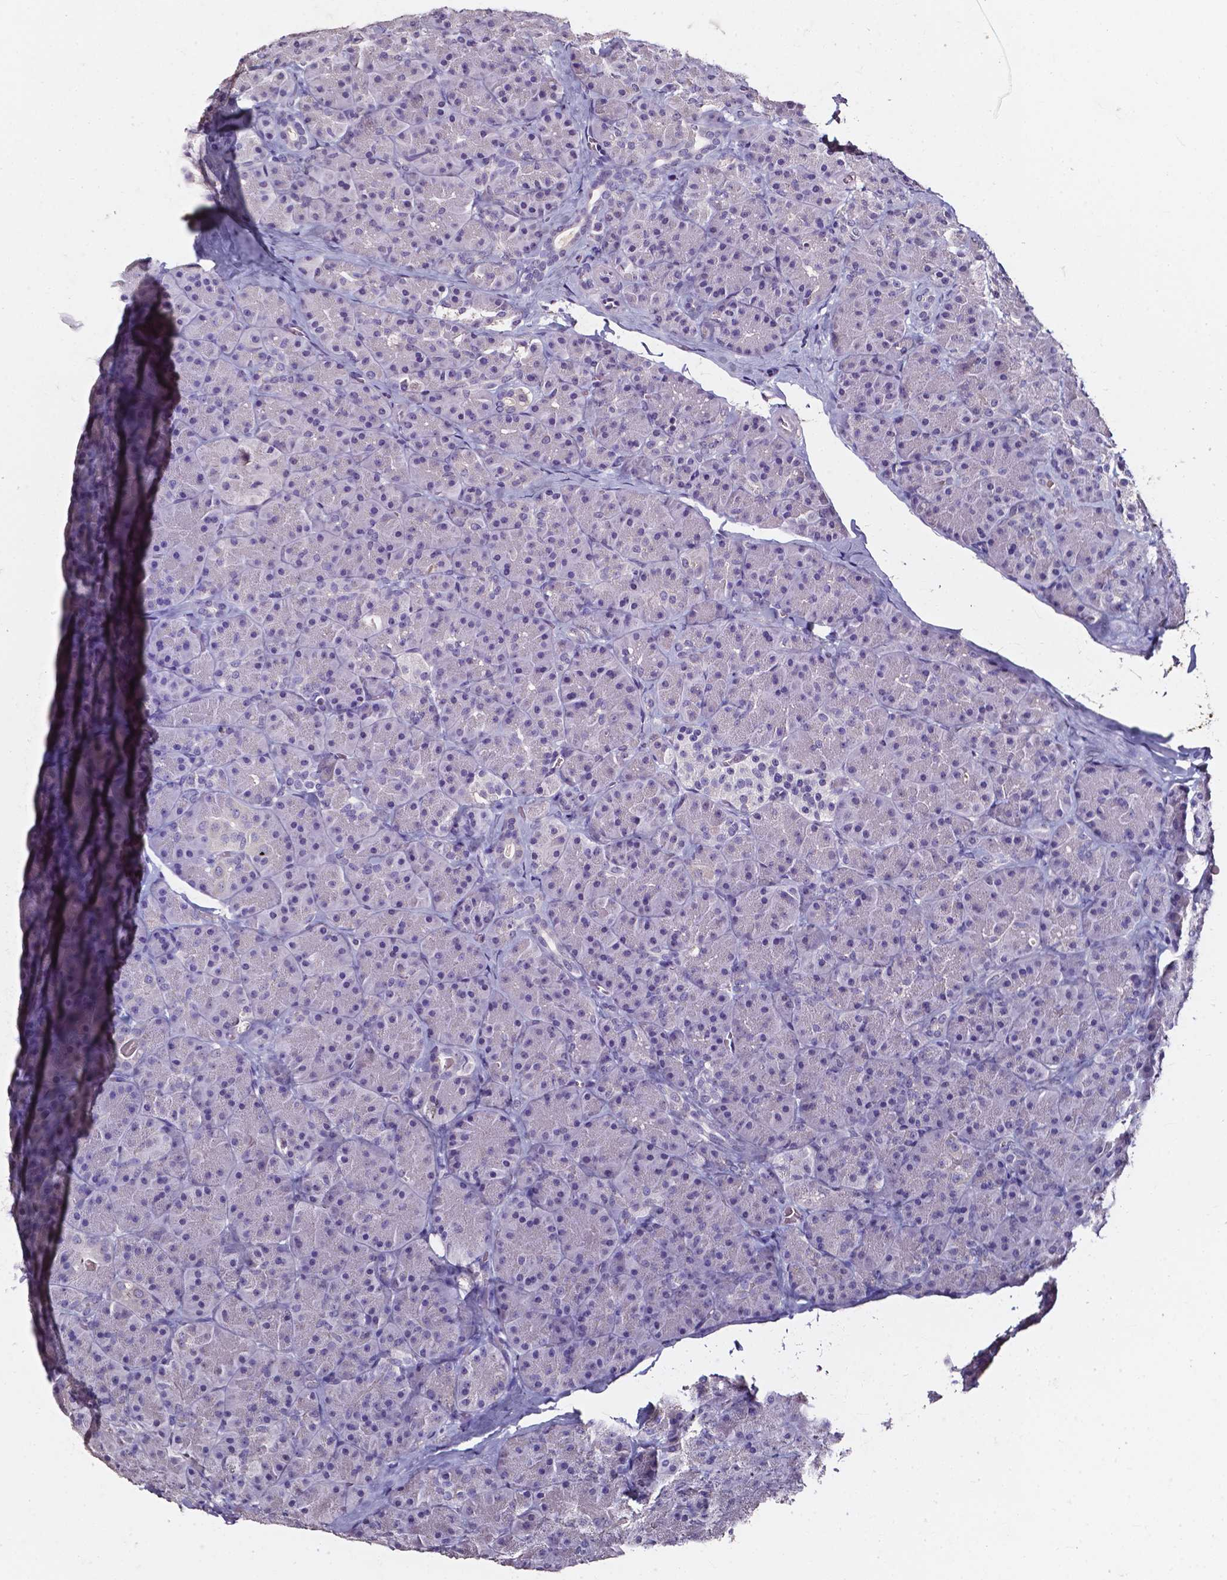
{"staining": {"intensity": "negative", "quantity": "none", "location": "none"}, "tissue": "pancreas", "cell_type": "Exocrine glandular cells", "image_type": "normal", "snomed": [{"axis": "morphology", "description": "Normal tissue, NOS"}, {"axis": "topography", "description": "Pancreas"}], "caption": "IHC histopathology image of normal pancreas: pancreas stained with DAB (3,3'-diaminobenzidine) reveals no significant protein expression in exocrine glandular cells.", "gene": "AKR1B10", "patient": {"sex": "male", "age": 57}}